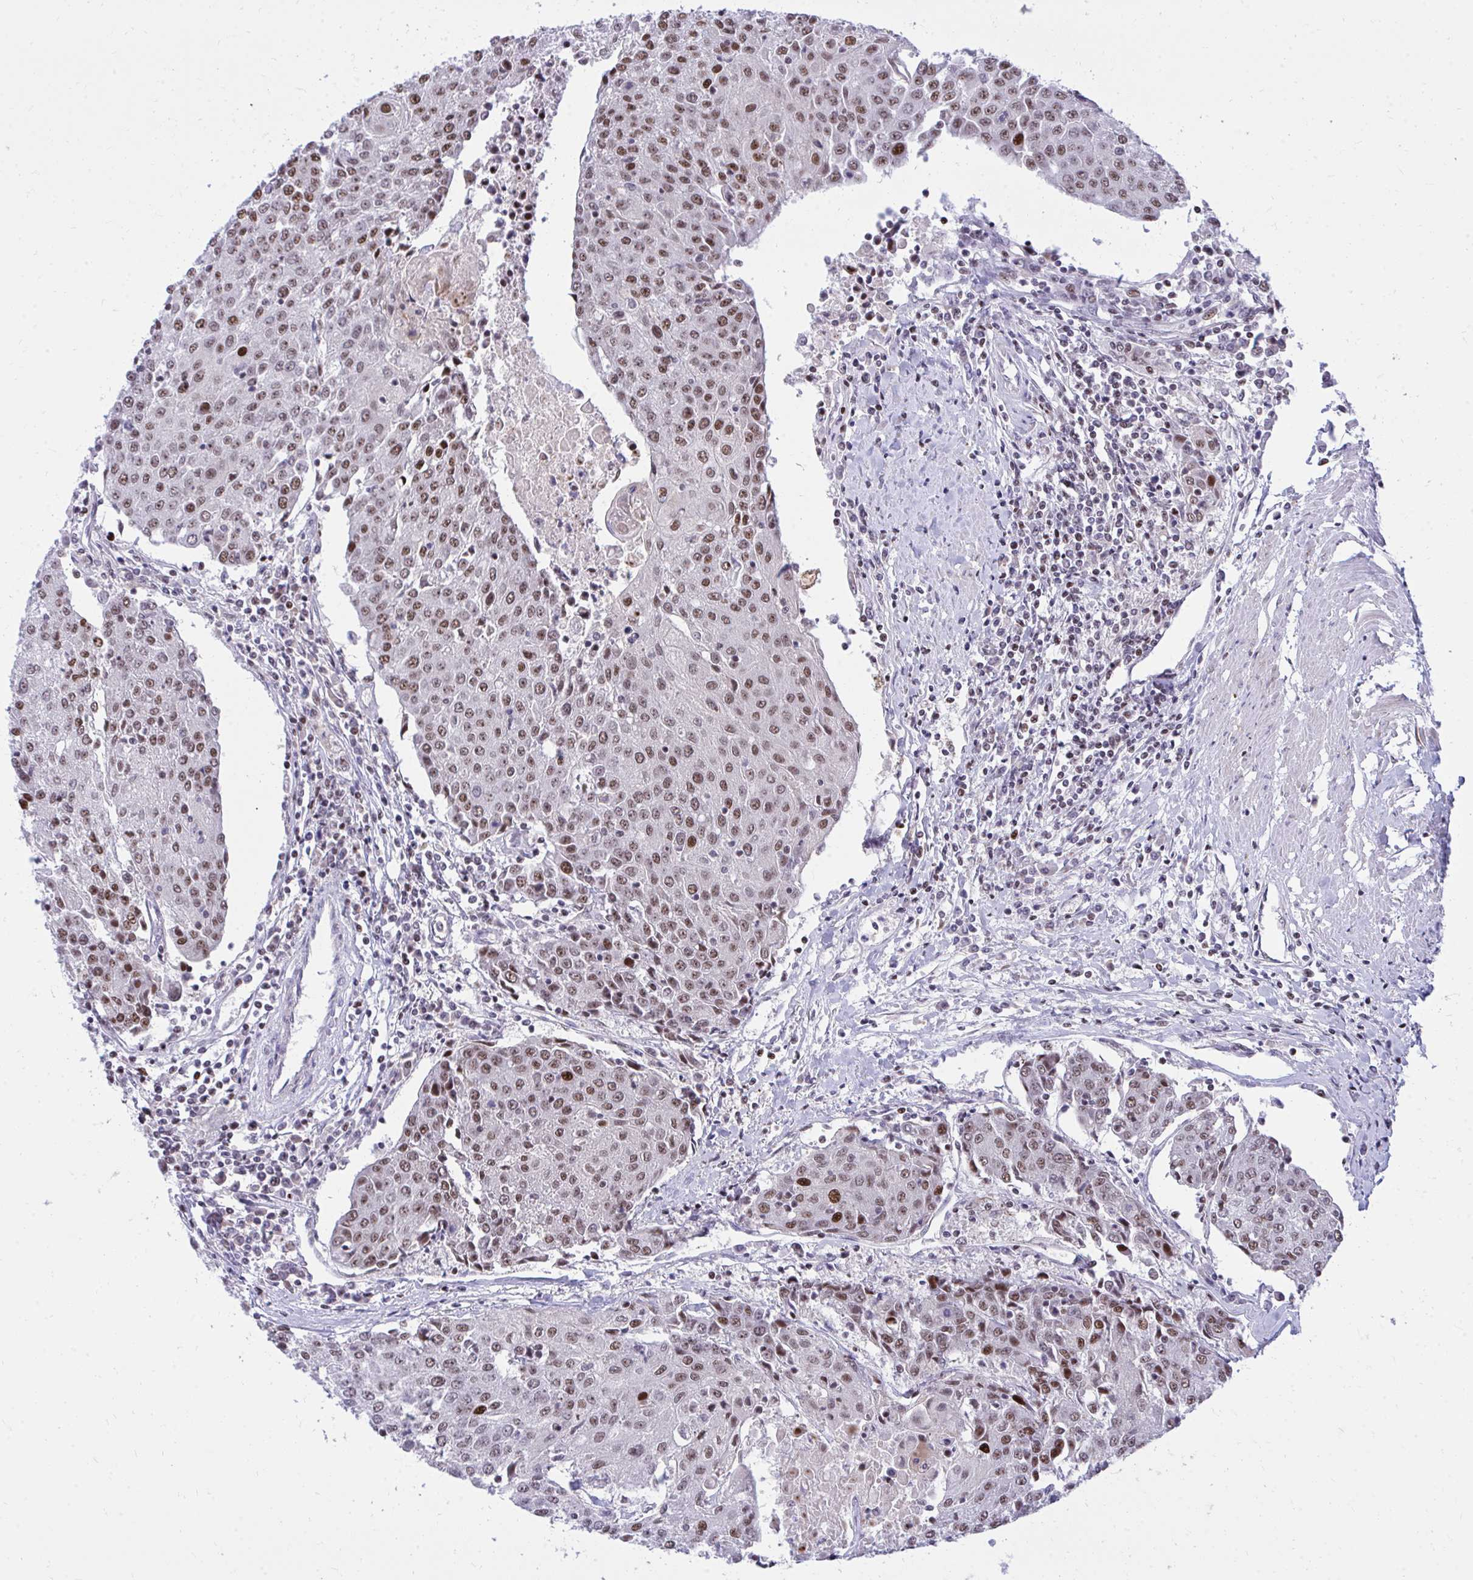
{"staining": {"intensity": "moderate", "quantity": ">75%", "location": "nuclear"}, "tissue": "urothelial cancer", "cell_type": "Tumor cells", "image_type": "cancer", "snomed": [{"axis": "morphology", "description": "Urothelial carcinoma, High grade"}, {"axis": "topography", "description": "Urinary bladder"}], "caption": "This histopathology image shows urothelial carcinoma (high-grade) stained with IHC to label a protein in brown. The nuclear of tumor cells show moderate positivity for the protein. Nuclei are counter-stained blue.", "gene": "C14orf39", "patient": {"sex": "female", "age": 85}}